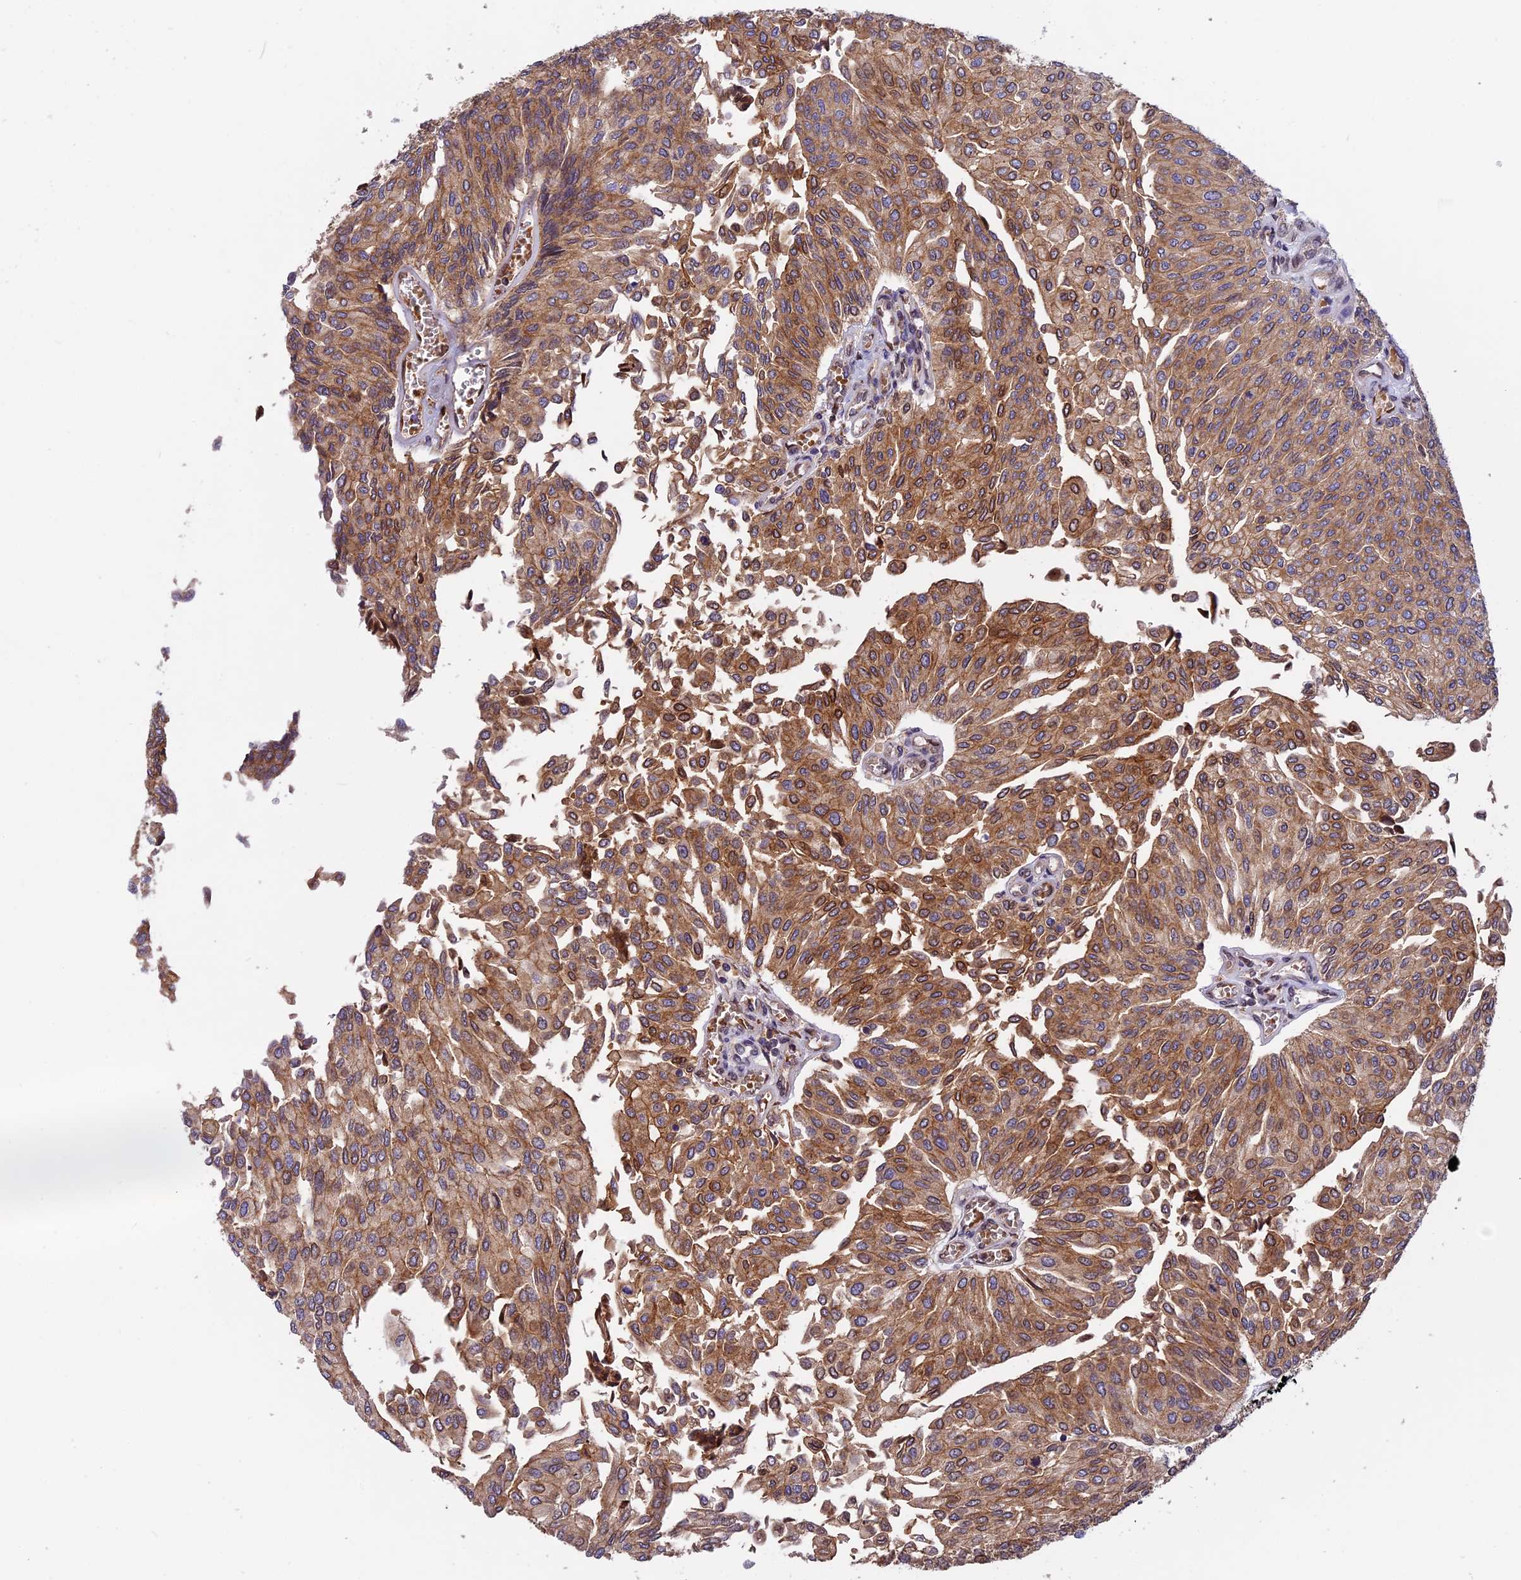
{"staining": {"intensity": "moderate", "quantity": ">75%", "location": "cytoplasmic/membranous"}, "tissue": "urothelial cancer", "cell_type": "Tumor cells", "image_type": "cancer", "snomed": [{"axis": "morphology", "description": "Urothelial carcinoma, High grade"}, {"axis": "topography", "description": "Urinary bladder"}], "caption": "Protein staining displays moderate cytoplasmic/membranous staining in about >75% of tumor cells in high-grade urothelial carcinoma.", "gene": "CHMP2A", "patient": {"sex": "female", "age": 79}}